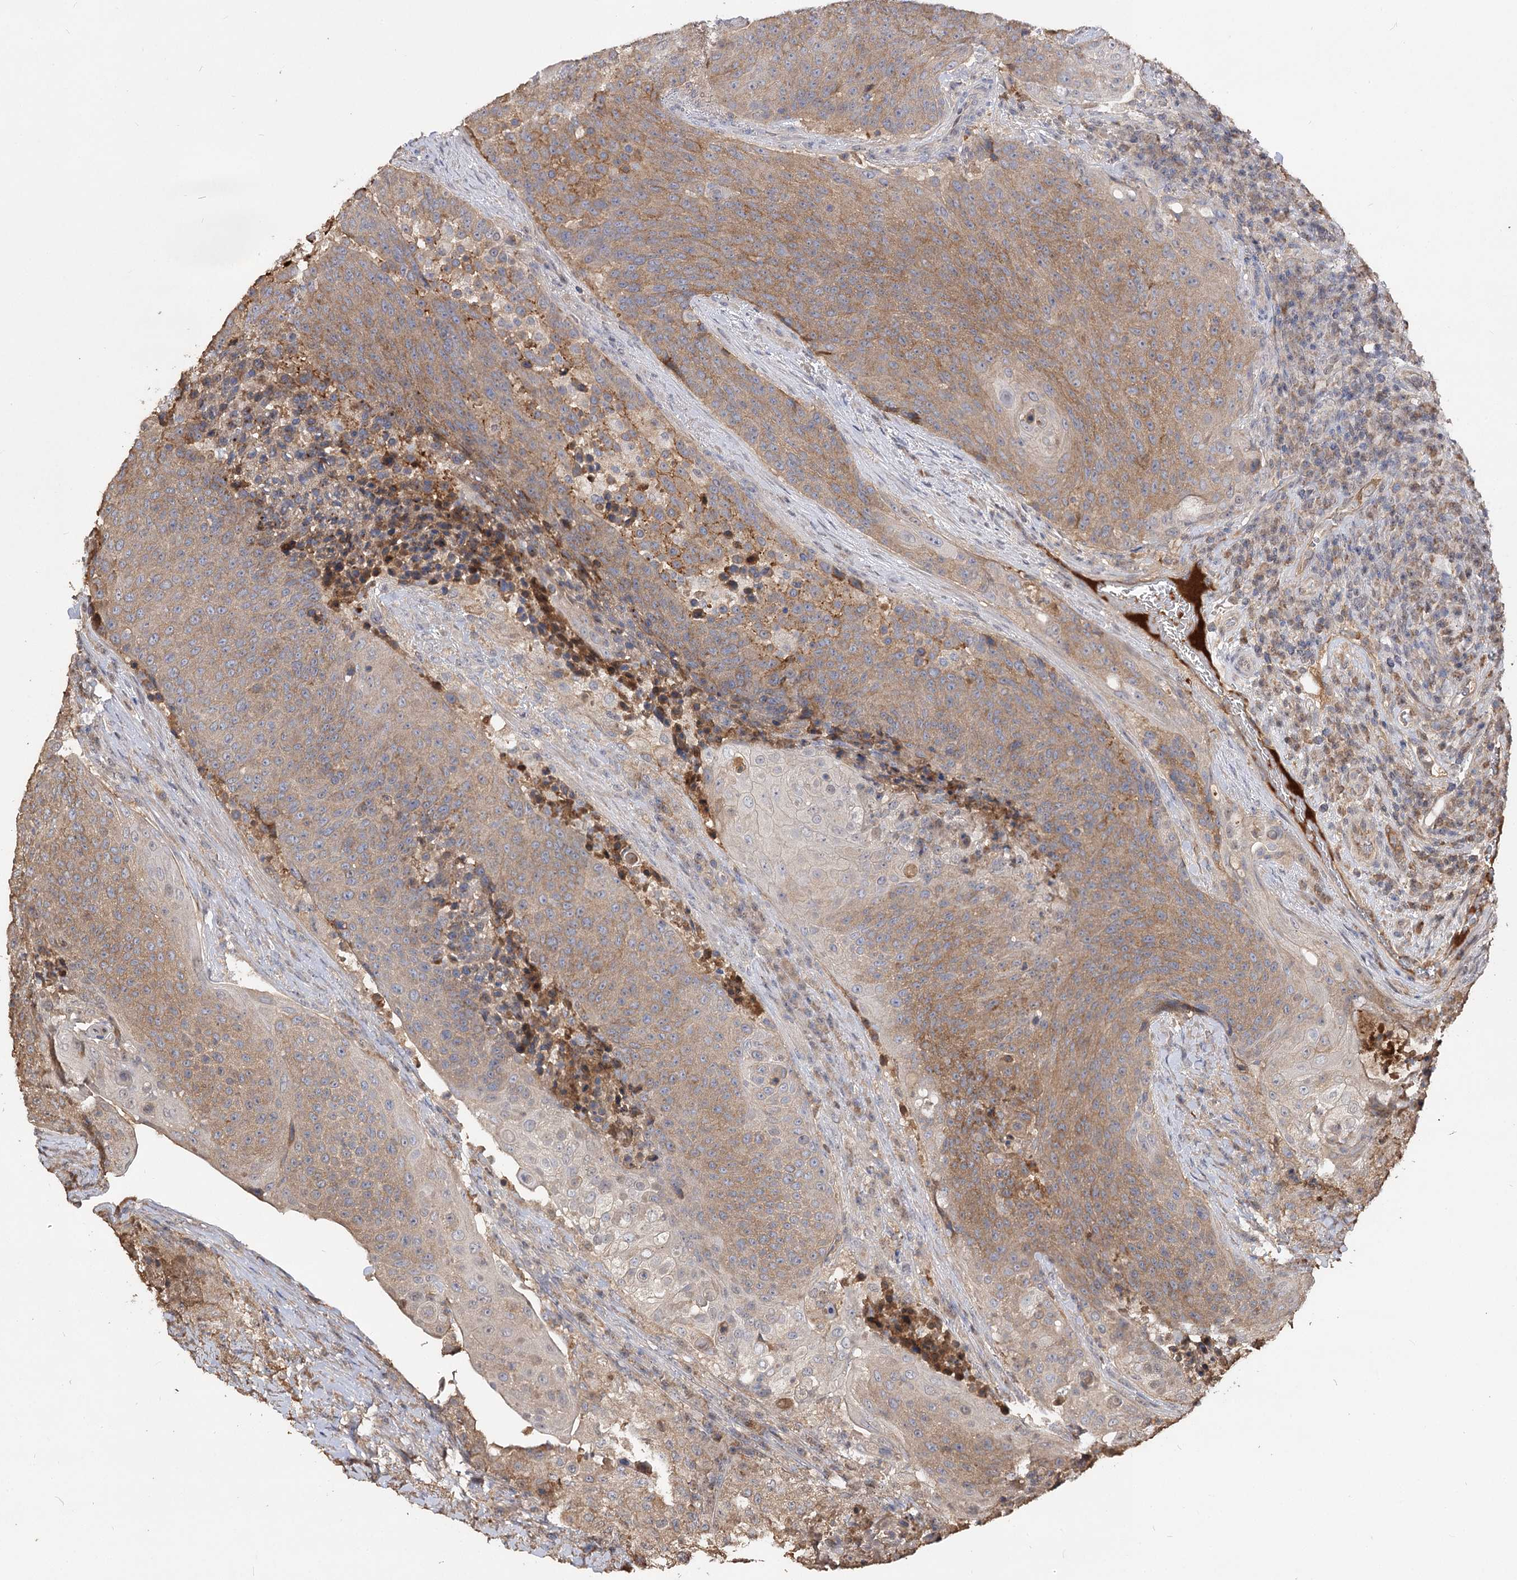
{"staining": {"intensity": "moderate", "quantity": ">75%", "location": "cytoplasmic/membranous"}, "tissue": "urothelial cancer", "cell_type": "Tumor cells", "image_type": "cancer", "snomed": [{"axis": "morphology", "description": "Urothelial carcinoma, High grade"}, {"axis": "topography", "description": "Urinary bladder"}], "caption": "Human urothelial carcinoma (high-grade) stained with a protein marker displays moderate staining in tumor cells.", "gene": "ARL13A", "patient": {"sex": "female", "age": 63}}